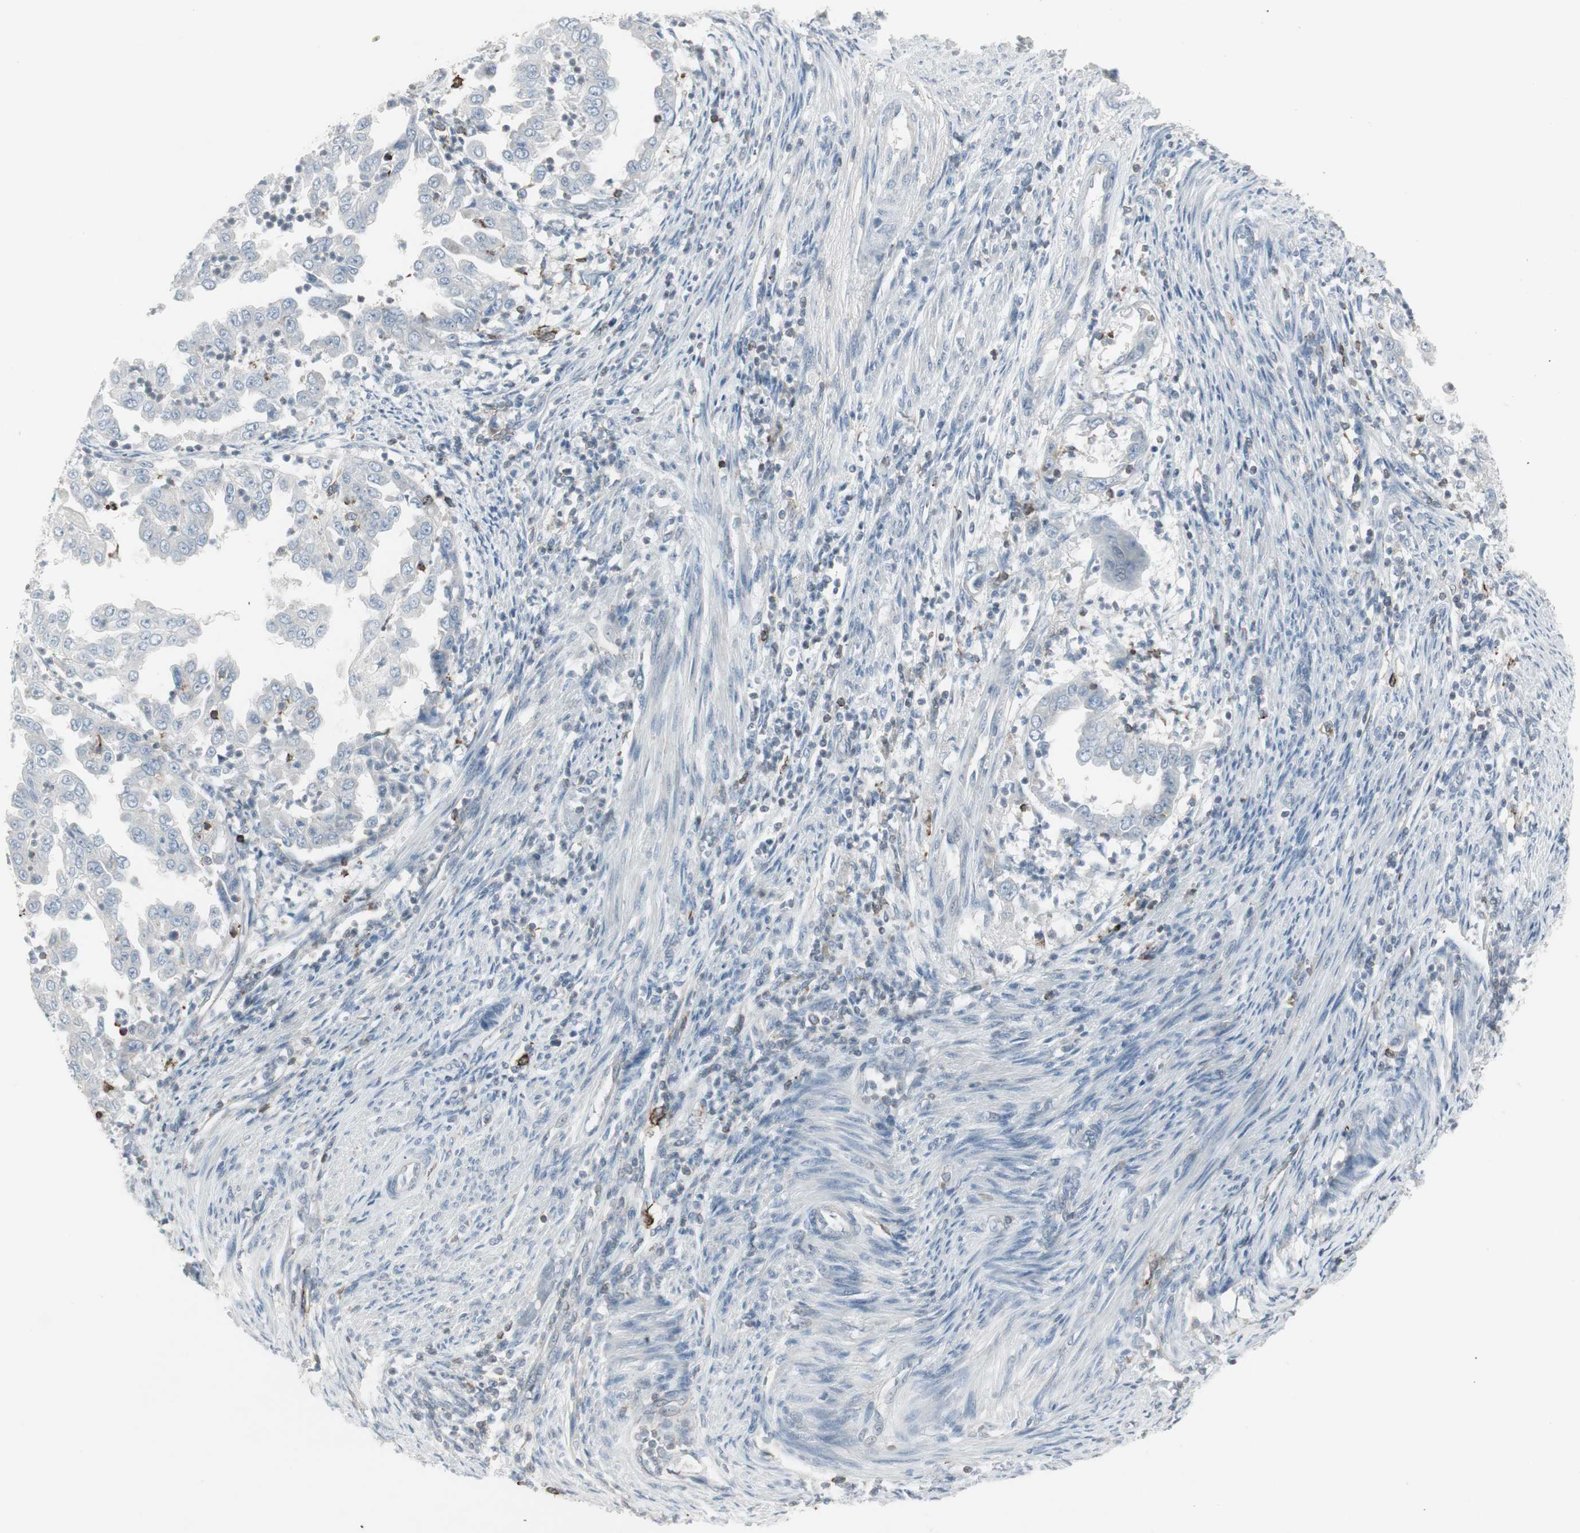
{"staining": {"intensity": "negative", "quantity": "none", "location": "none"}, "tissue": "endometrial cancer", "cell_type": "Tumor cells", "image_type": "cancer", "snomed": [{"axis": "morphology", "description": "Adenocarcinoma, NOS"}, {"axis": "topography", "description": "Endometrium"}], "caption": "Tumor cells show no significant staining in endometrial cancer. (DAB (3,3'-diaminobenzidine) immunohistochemistry (IHC) visualized using brightfield microscopy, high magnification).", "gene": "MAP4K4", "patient": {"sex": "female", "age": 85}}